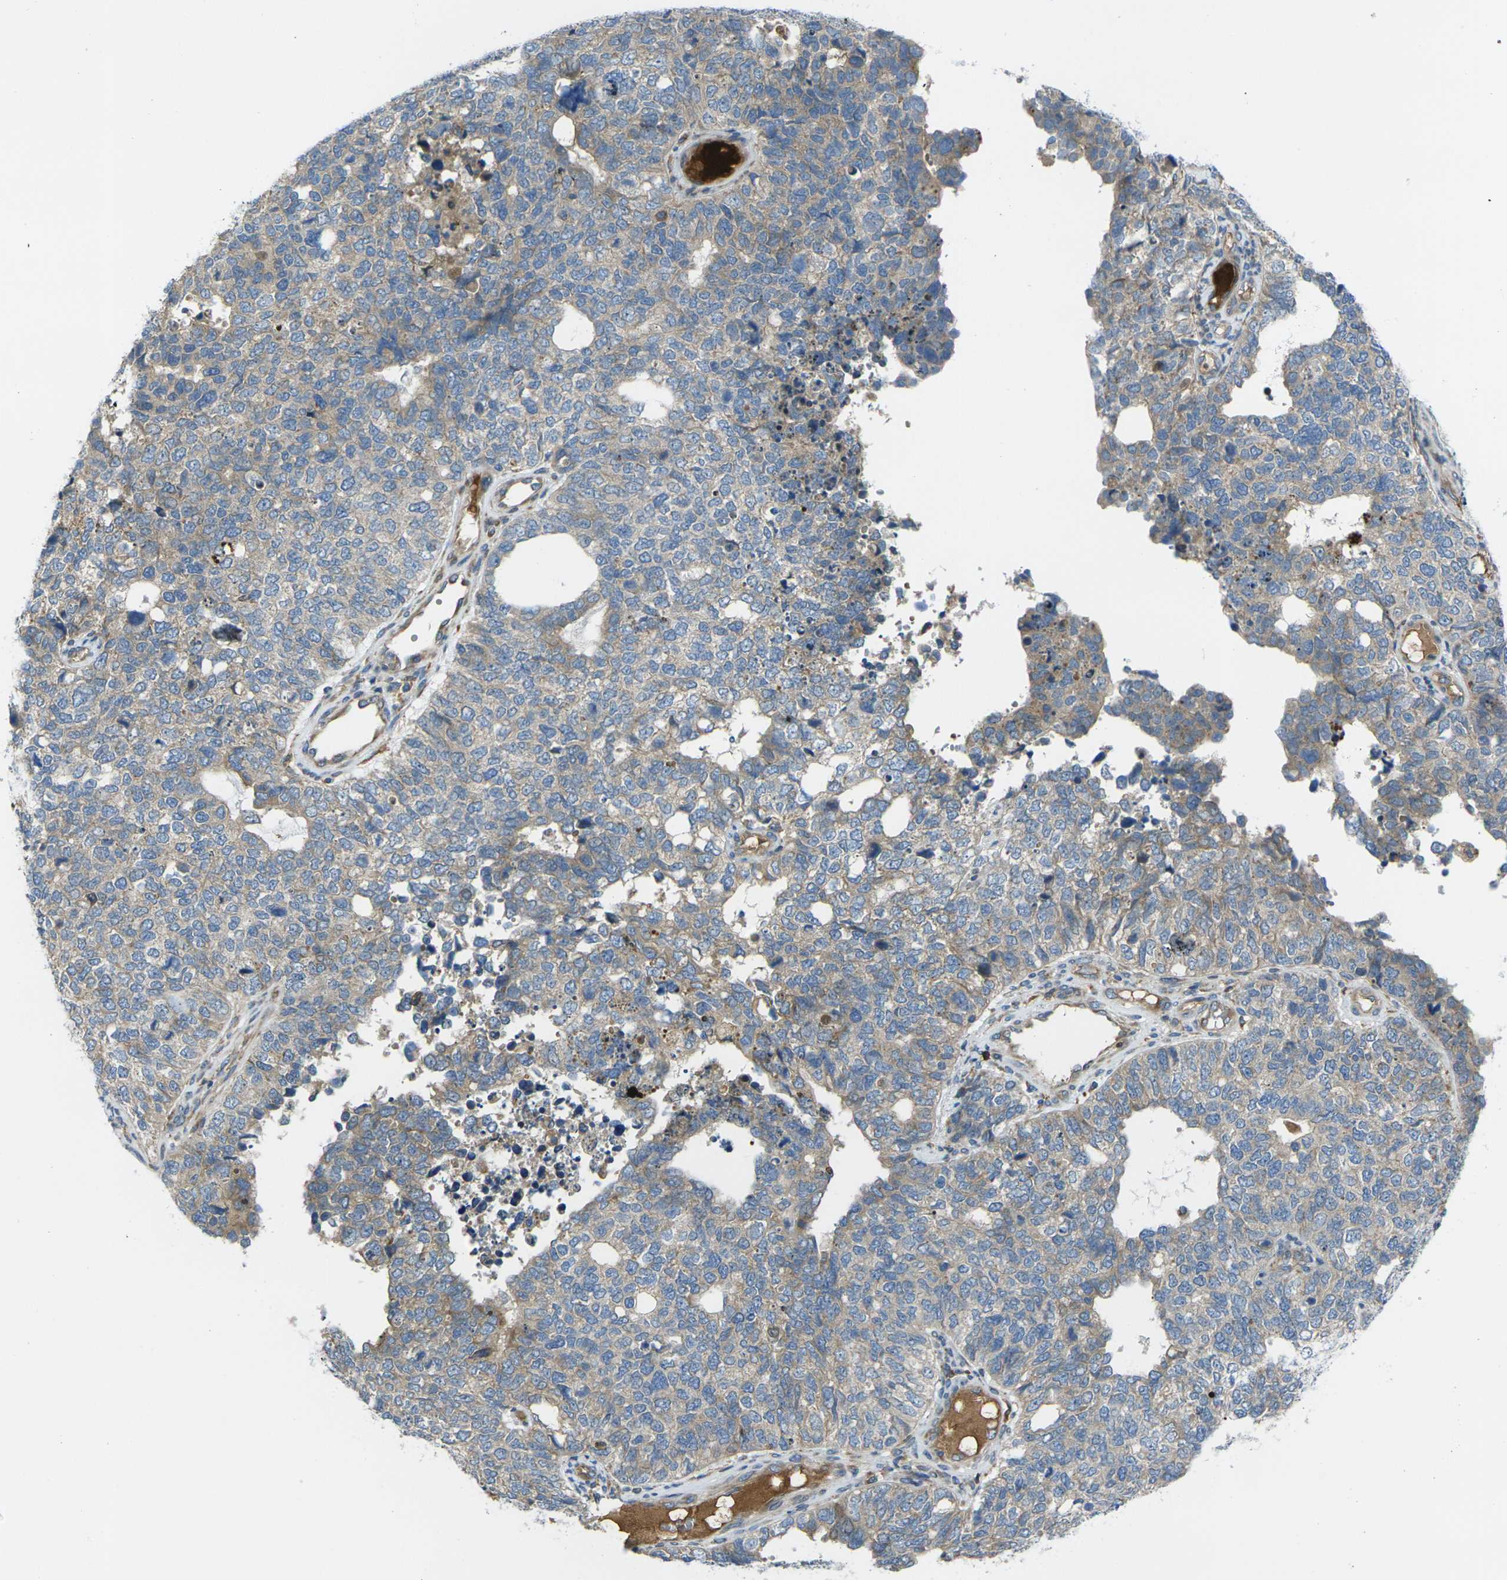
{"staining": {"intensity": "weak", "quantity": ">75%", "location": "cytoplasmic/membranous"}, "tissue": "cervical cancer", "cell_type": "Tumor cells", "image_type": "cancer", "snomed": [{"axis": "morphology", "description": "Squamous cell carcinoma, NOS"}, {"axis": "topography", "description": "Cervix"}], "caption": "Immunohistochemical staining of human cervical cancer (squamous cell carcinoma) reveals low levels of weak cytoplasmic/membranous protein expression in about >75% of tumor cells. (IHC, brightfield microscopy, high magnification).", "gene": "FZD1", "patient": {"sex": "female", "age": 63}}